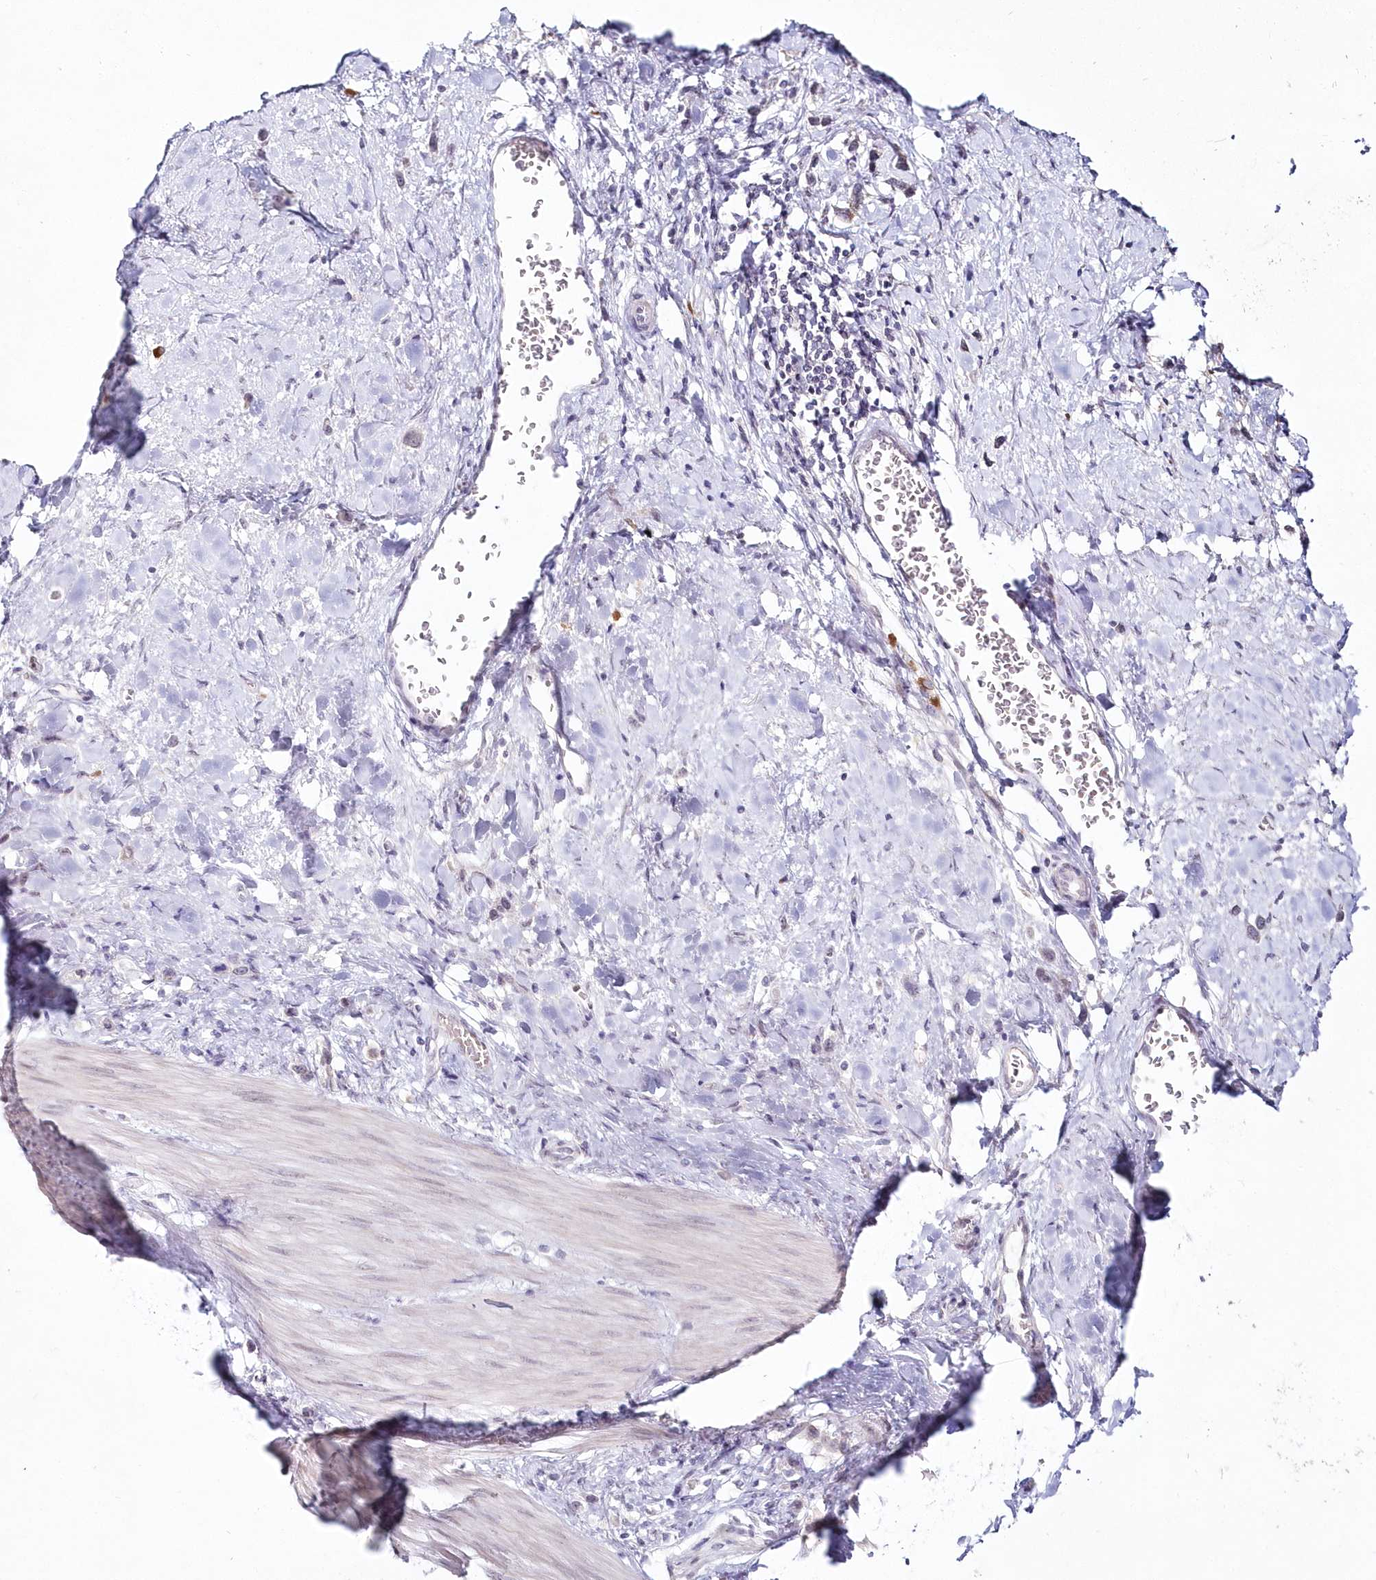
{"staining": {"intensity": "negative", "quantity": "none", "location": "none"}, "tissue": "stomach cancer", "cell_type": "Tumor cells", "image_type": "cancer", "snomed": [{"axis": "morphology", "description": "Adenocarcinoma, NOS"}, {"axis": "topography", "description": "Stomach"}], "caption": "High power microscopy histopathology image of an immunohistochemistry histopathology image of stomach cancer, revealing no significant expression in tumor cells. Brightfield microscopy of IHC stained with DAB (brown) and hematoxylin (blue), captured at high magnification.", "gene": "HYCC2", "patient": {"sex": "female", "age": 65}}